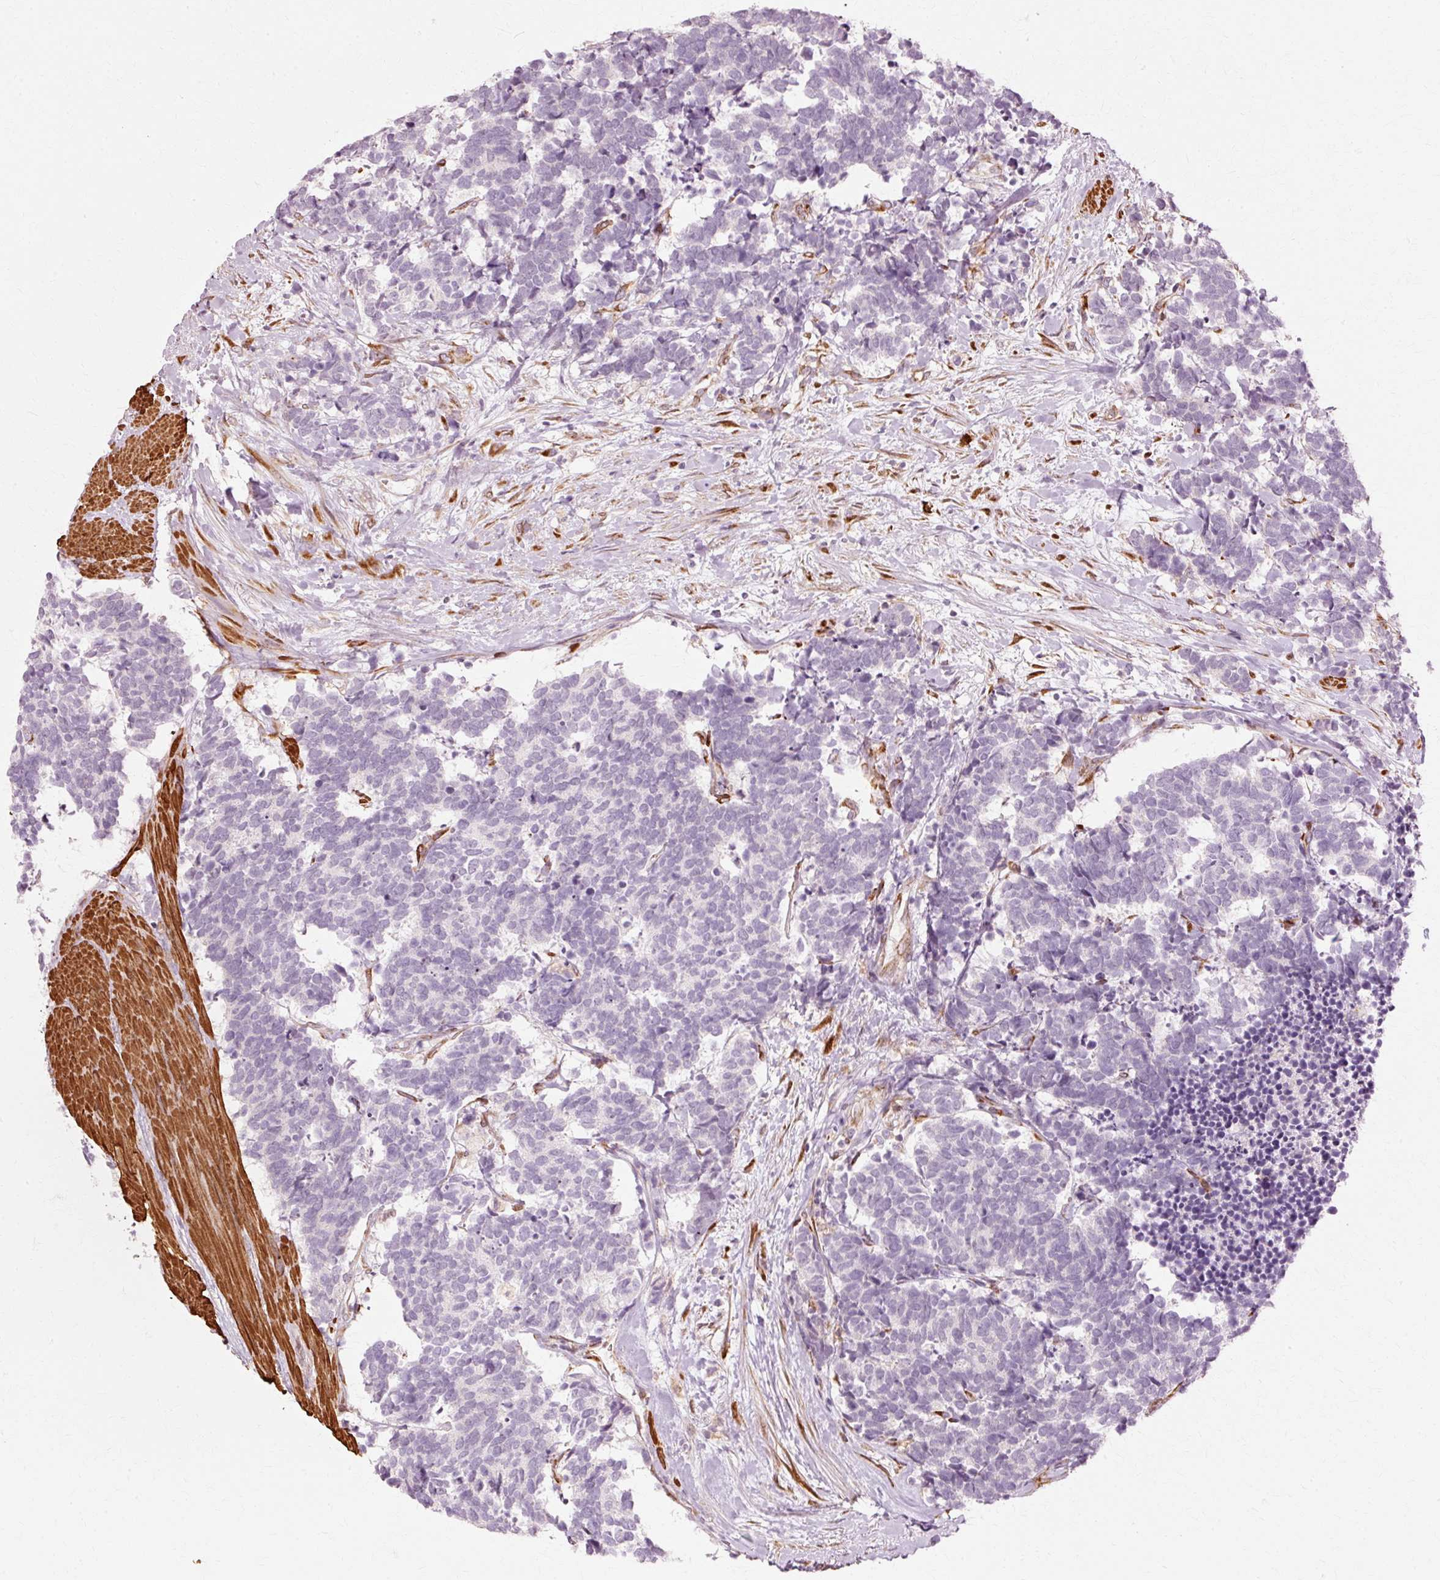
{"staining": {"intensity": "negative", "quantity": "none", "location": "none"}, "tissue": "carcinoid", "cell_type": "Tumor cells", "image_type": "cancer", "snomed": [{"axis": "morphology", "description": "Carcinoma, NOS"}, {"axis": "morphology", "description": "Carcinoid, malignant, NOS"}, {"axis": "topography", "description": "Prostate"}], "caption": "IHC photomicrograph of neoplastic tissue: carcinoid stained with DAB (3,3'-diaminobenzidine) exhibits no significant protein expression in tumor cells. (DAB immunohistochemistry visualized using brightfield microscopy, high magnification).", "gene": "RGPD5", "patient": {"sex": "male", "age": 57}}